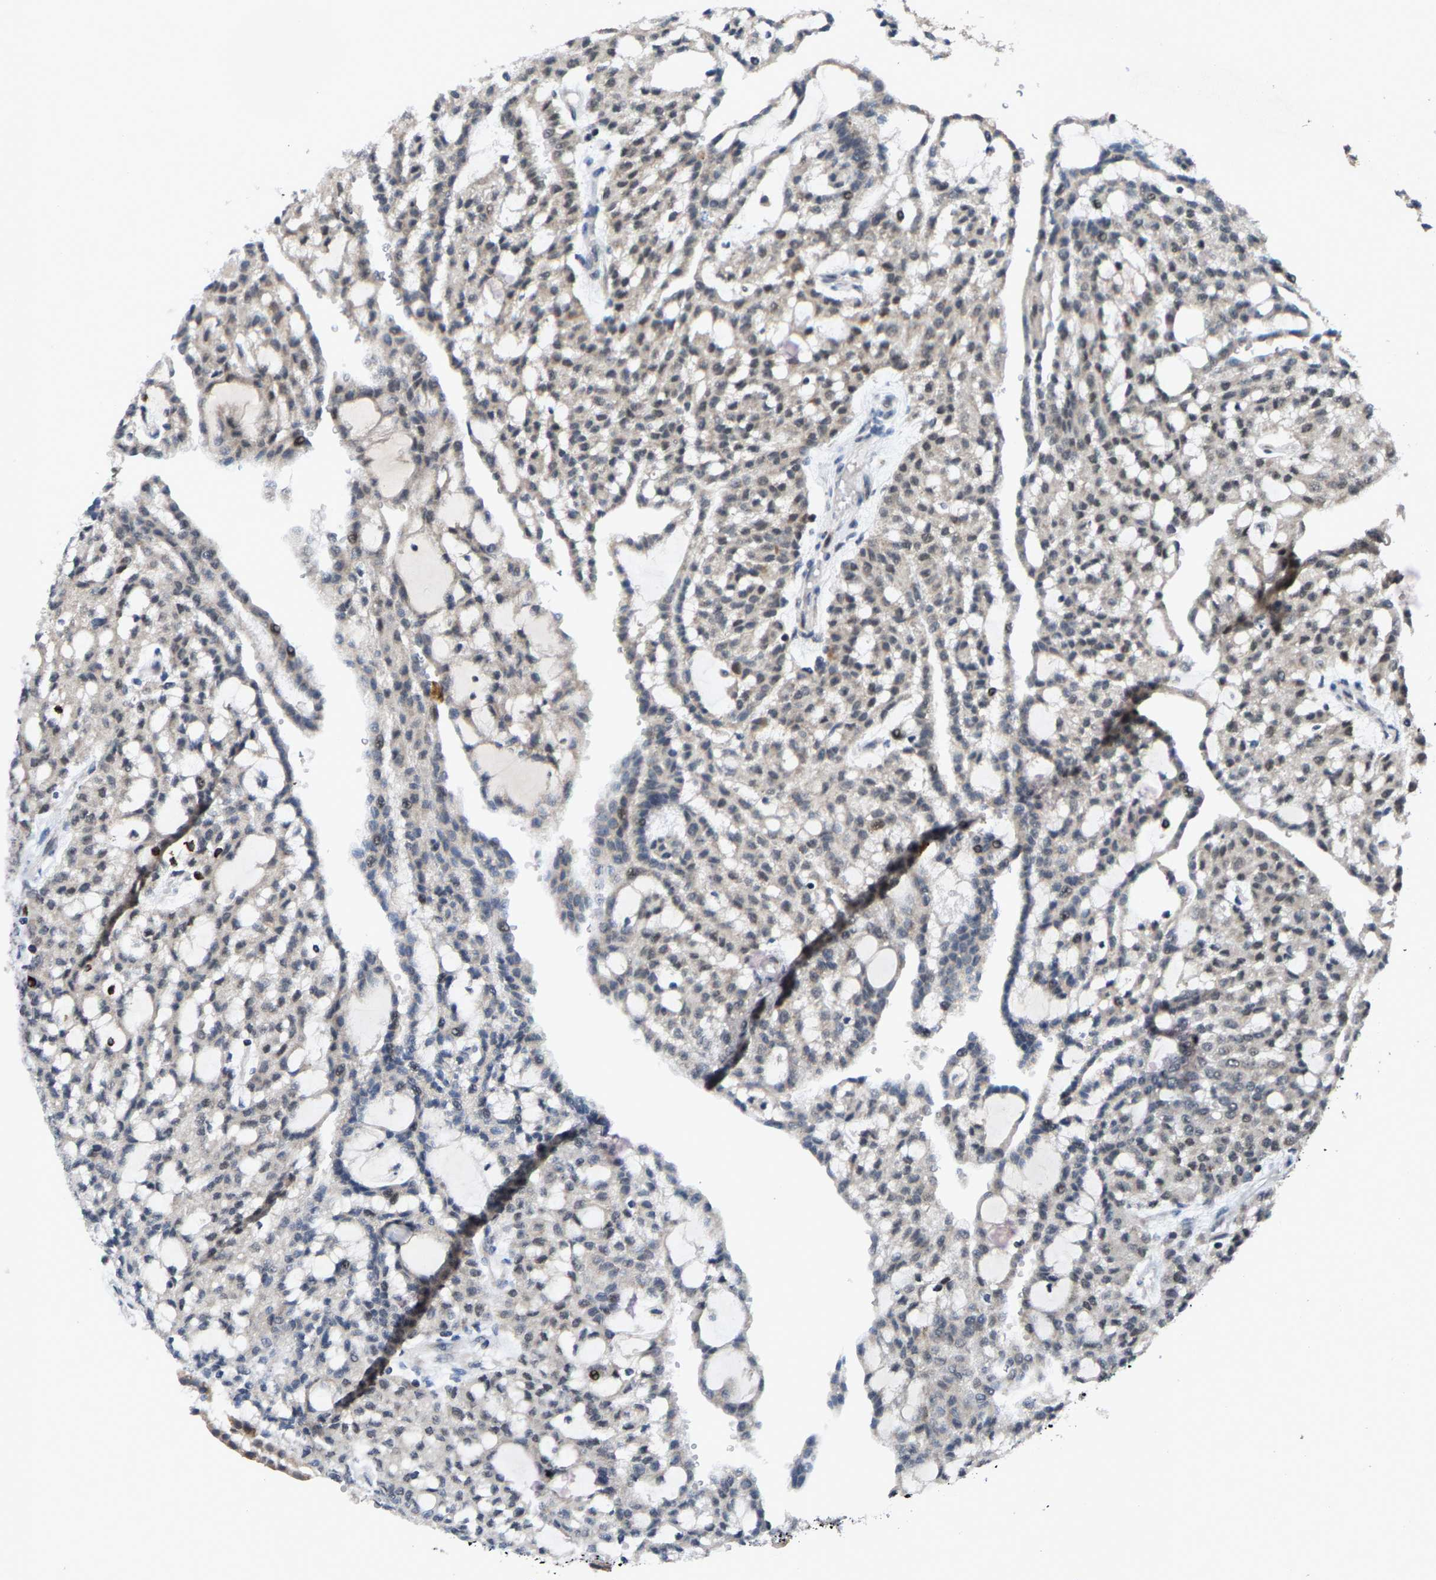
{"staining": {"intensity": "weak", "quantity": "<25%", "location": "cytoplasmic/membranous"}, "tissue": "renal cancer", "cell_type": "Tumor cells", "image_type": "cancer", "snomed": [{"axis": "morphology", "description": "Adenocarcinoma, NOS"}, {"axis": "topography", "description": "Kidney"}], "caption": "Adenocarcinoma (renal) stained for a protein using immunohistochemistry (IHC) exhibits no expression tumor cells.", "gene": "TDRKH", "patient": {"sex": "male", "age": 63}}